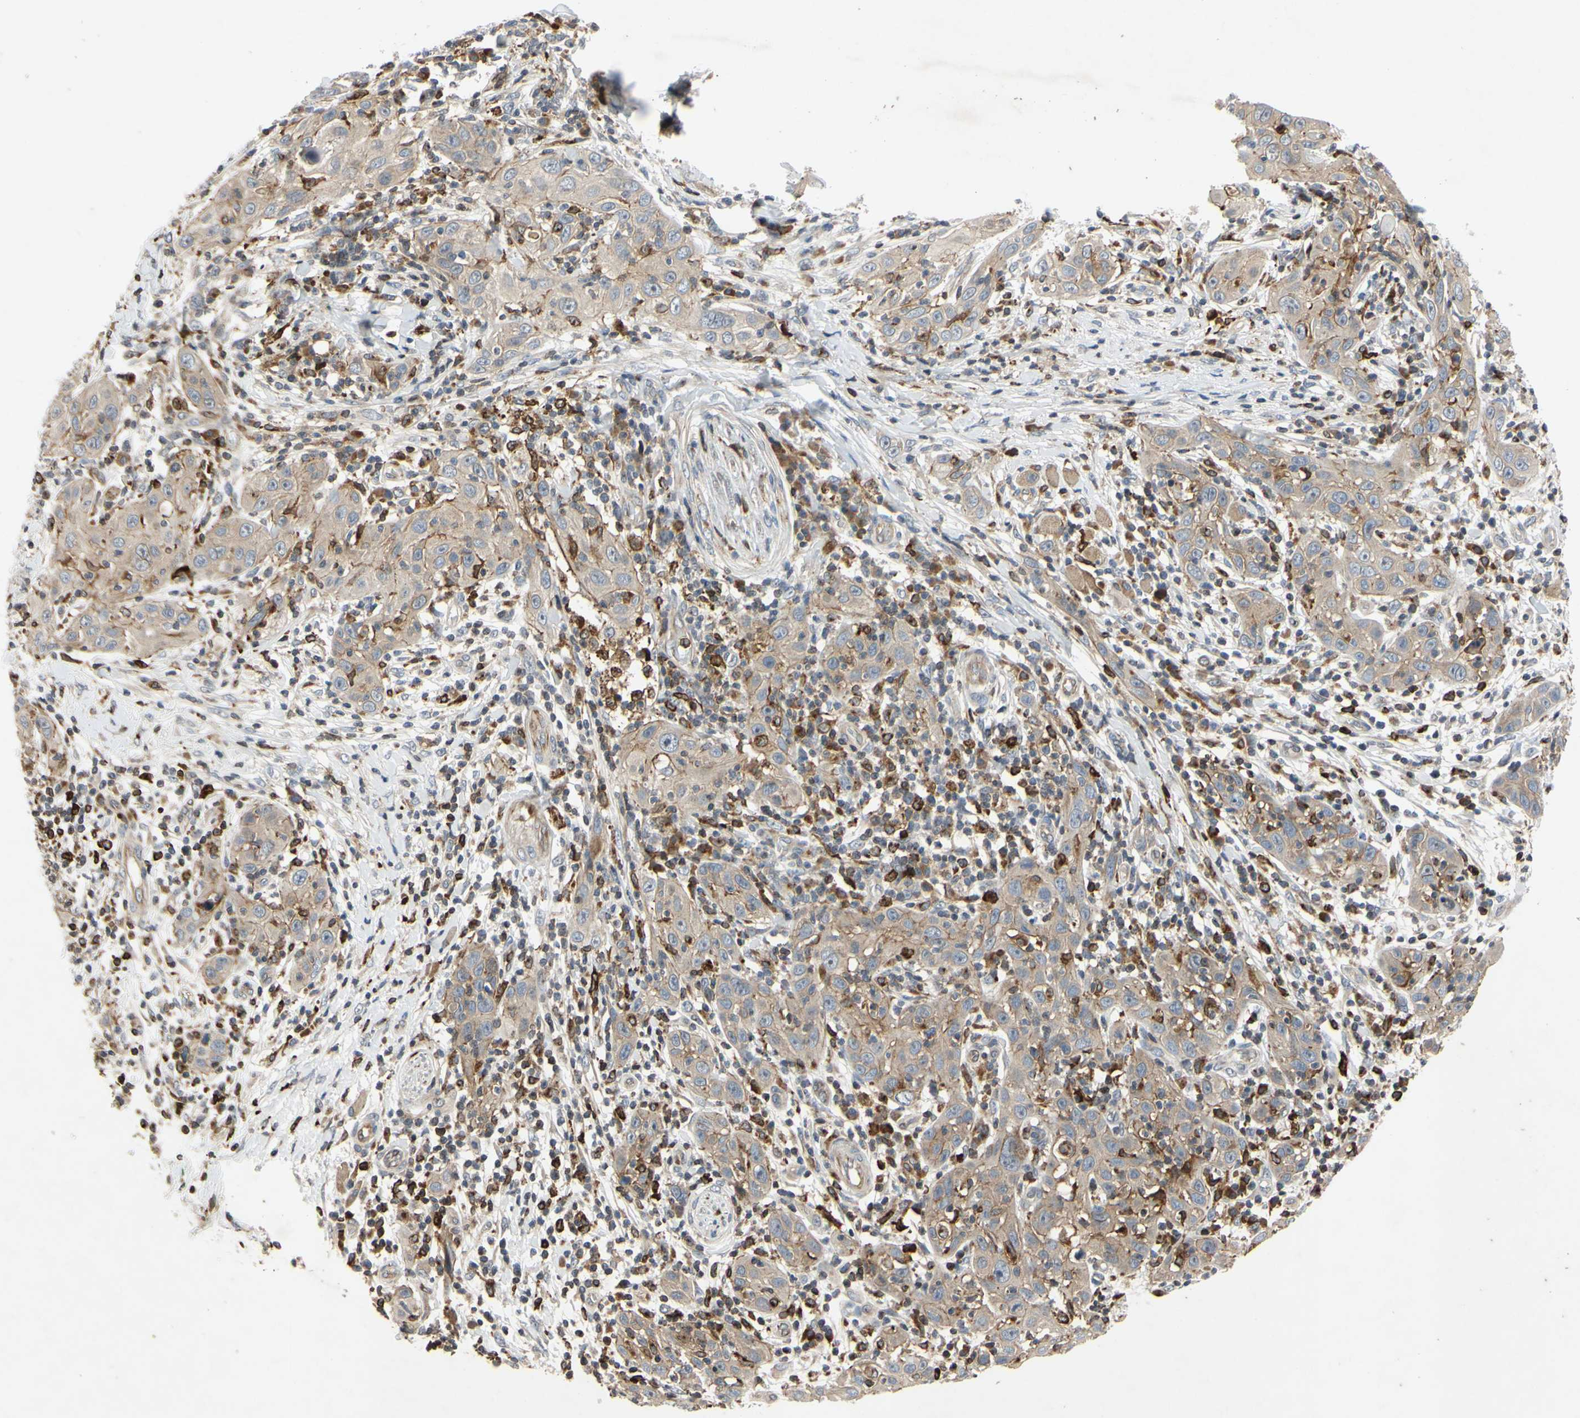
{"staining": {"intensity": "weak", "quantity": ">75%", "location": "cytoplasmic/membranous"}, "tissue": "skin cancer", "cell_type": "Tumor cells", "image_type": "cancer", "snomed": [{"axis": "morphology", "description": "Squamous cell carcinoma, NOS"}, {"axis": "topography", "description": "Skin"}], "caption": "The photomicrograph demonstrates a brown stain indicating the presence of a protein in the cytoplasmic/membranous of tumor cells in skin cancer. (IHC, brightfield microscopy, high magnification).", "gene": "PLXNA2", "patient": {"sex": "female", "age": 88}}